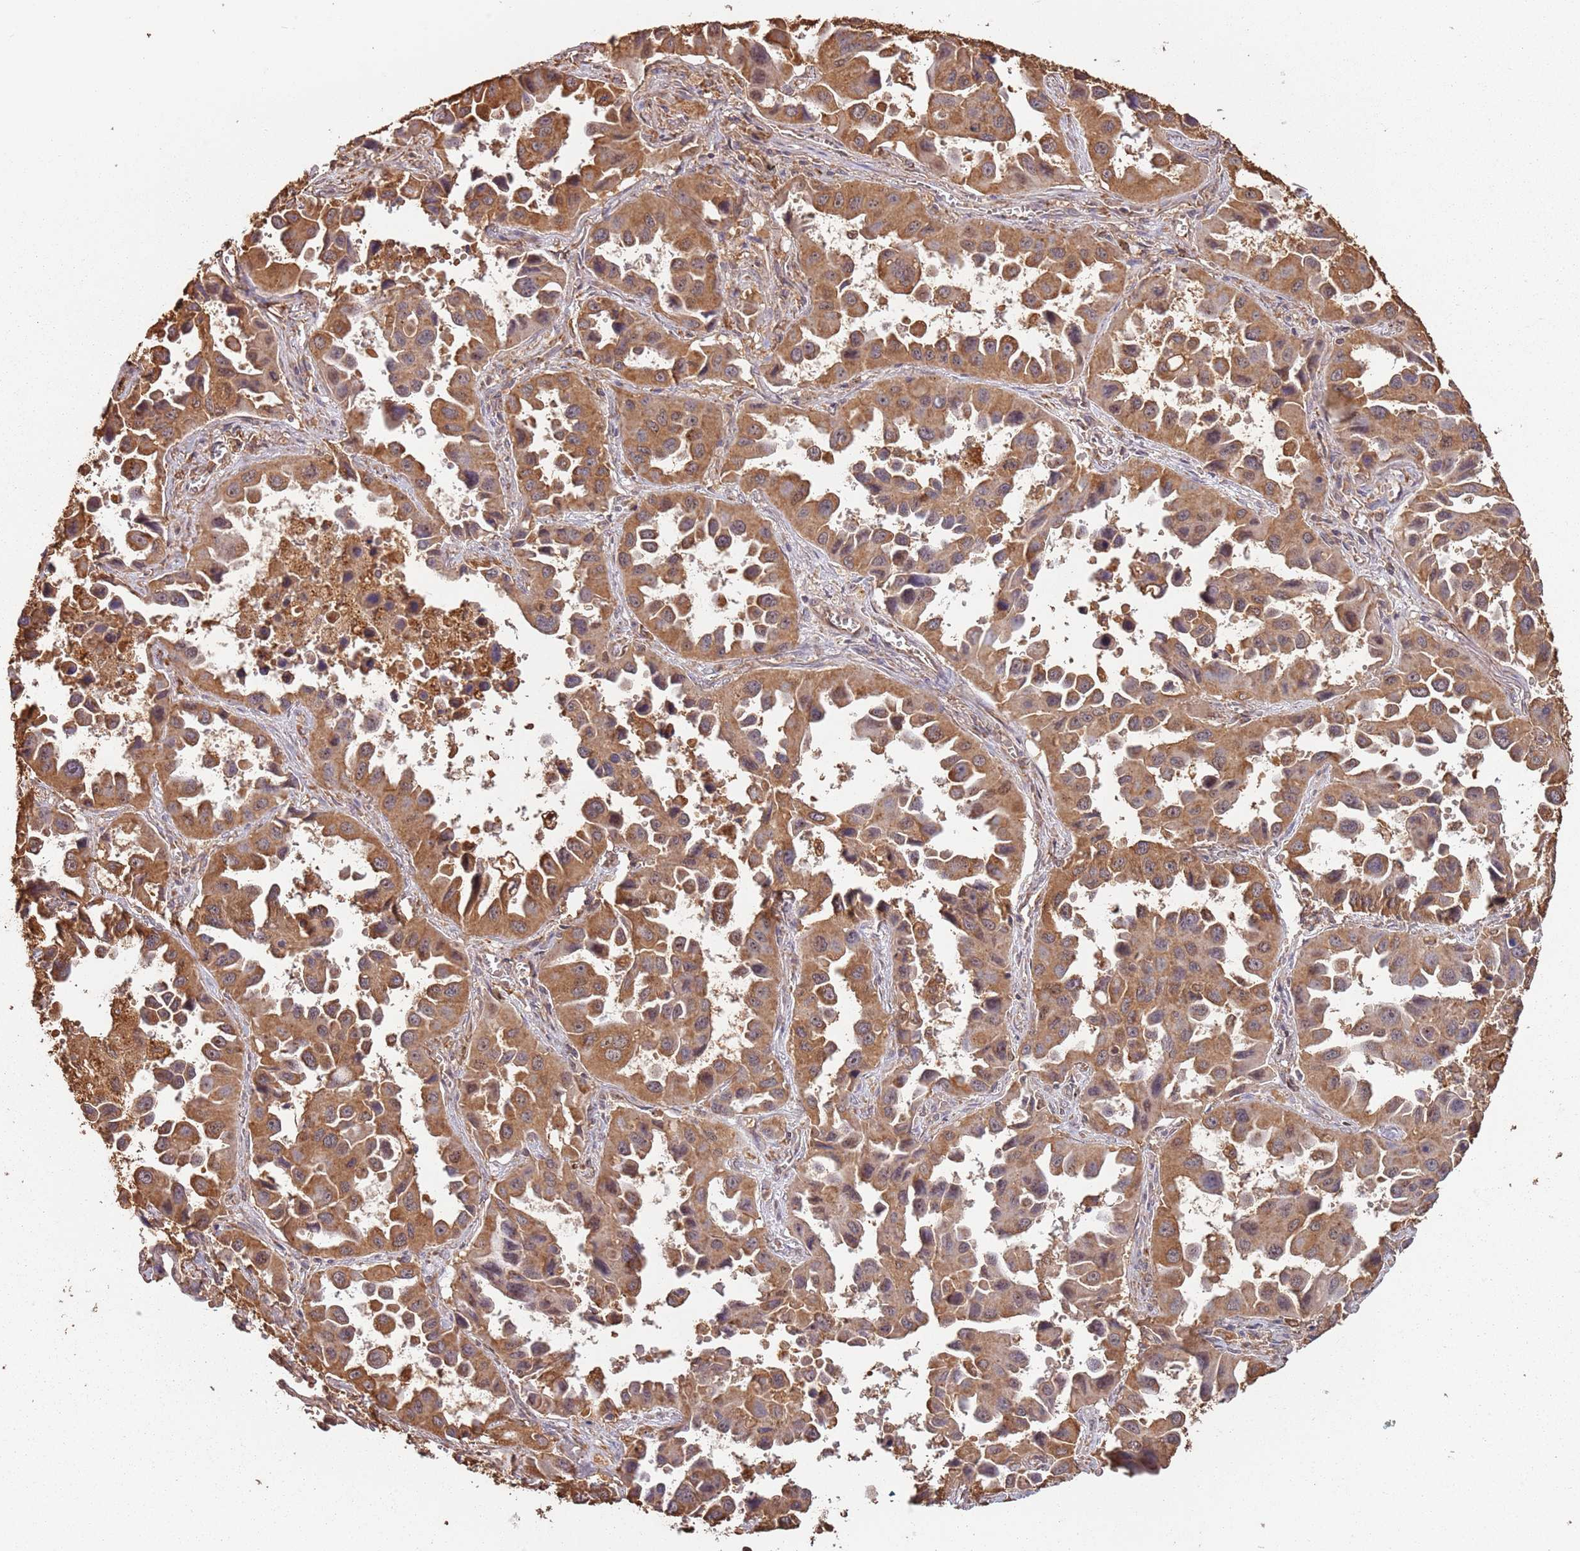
{"staining": {"intensity": "moderate", "quantity": ">75%", "location": "cytoplasmic/membranous"}, "tissue": "lung cancer", "cell_type": "Tumor cells", "image_type": "cancer", "snomed": [{"axis": "morphology", "description": "Adenocarcinoma, NOS"}, {"axis": "topography", "description": "Lung"}], "caption": "Immunohistochemical staining of human adenocarcinoma (lung) reveals moderate cytoplasmic/membranous protein staining in approximately >75% of tumor cells.", "gene": "ATOSB", "patient": {"sex": "male", "age": 66}}